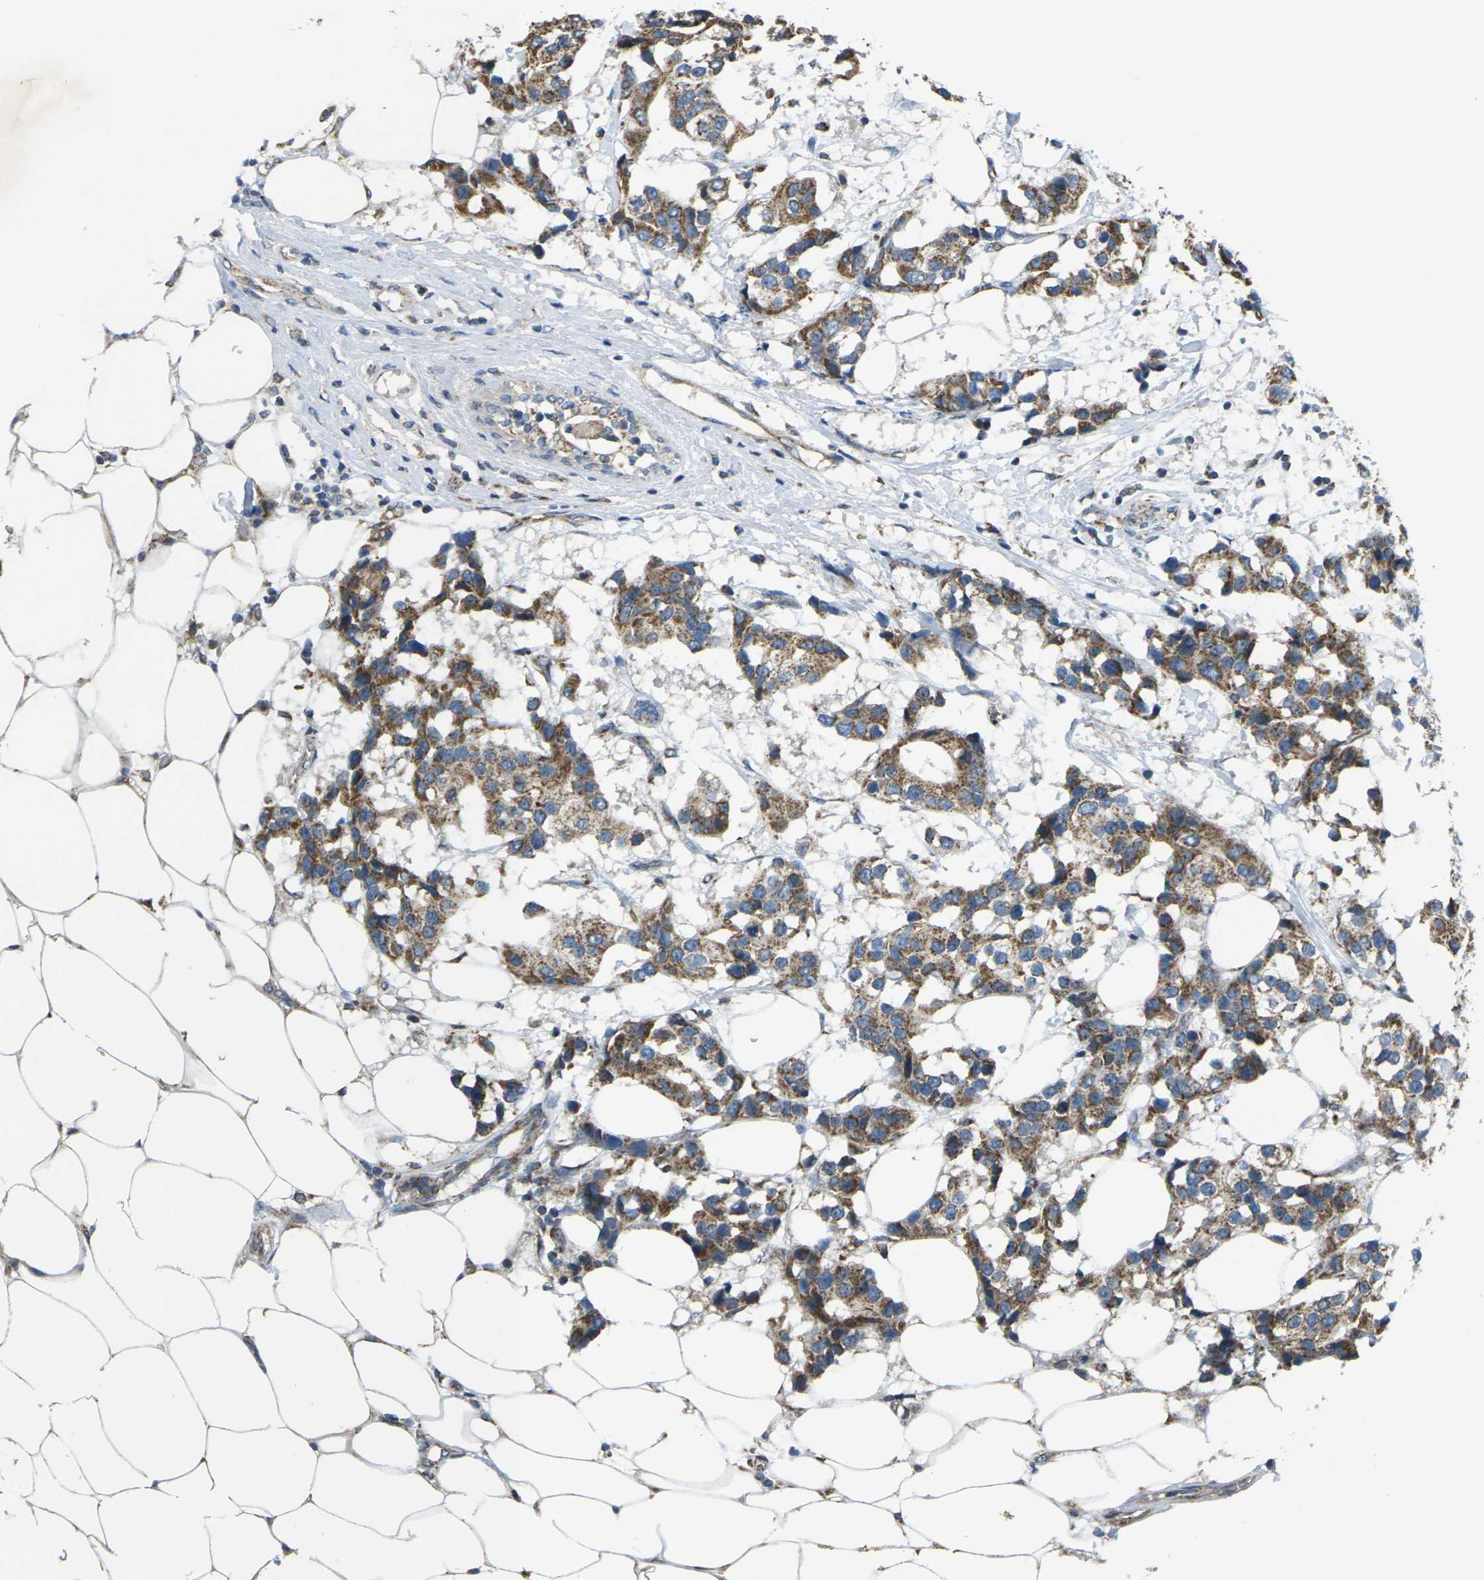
{"staining": {"intensity": "moderate", "quantity": ">75%", "location": "cytoplasmic/membranous"}, "tissue": "breast cancer", "cell_type": "Tumor cells", "image_type": "cancer", "snomed": [{"axis": "morphology", "description": "Normal tissue, NOS"}, {"axis": "morphology", "description": "Duct carcinoma"}, {"axis": "topography", "description": "Breast"}], "caption": "This is a micrograph of IHC staining of breast intraductal carcinoma, which shows moderate staining in the cytoplasmic/membranous of tumor cells.", "gene": "TMEM120B", "patient": {"sex": "female", "age": 39}}